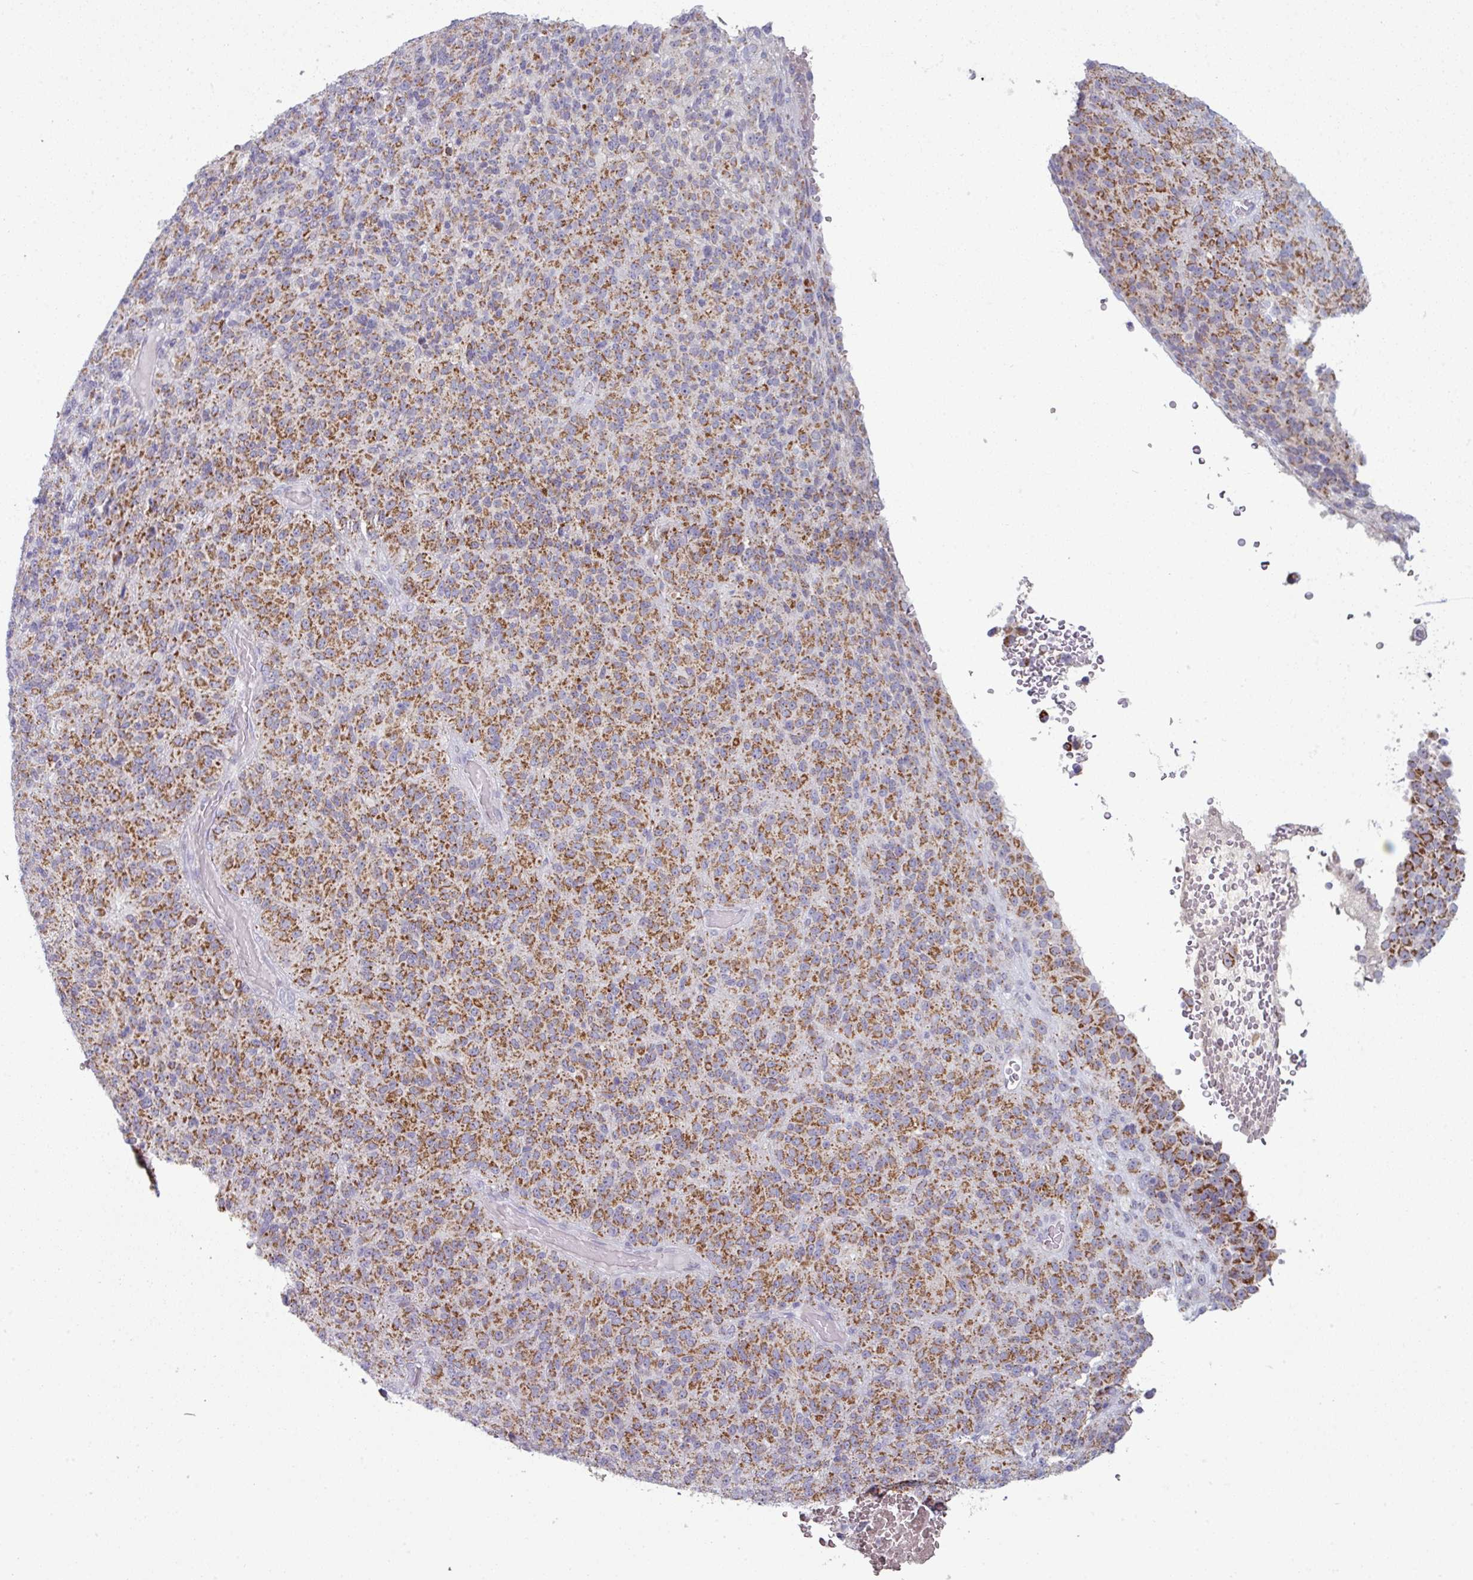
{"staining": {"intensity": "moderate", "quantity": ">75%", "location": "cytoplasmic/membranous"}, "tissue": "melanoma", "cell_type": "Tumor cells", "image_type": "cancer", "snomed": [{"axis": "morphology", "description": "Malignant melanoma, Metastatic site"}, {"axis": "topography", "description": "Brain"}], "caption": "Immunohistochemical staining of malignant melanoma (metastatic site) shows medium levels of moderate cytoplasmic/membranous positivity in about >75% of tumor cells. (DAB IHC, brown staining for protein, blue staining for nuclei).", "gene": "ZNF615", "patient": {"sex": "female", "age": 56}}